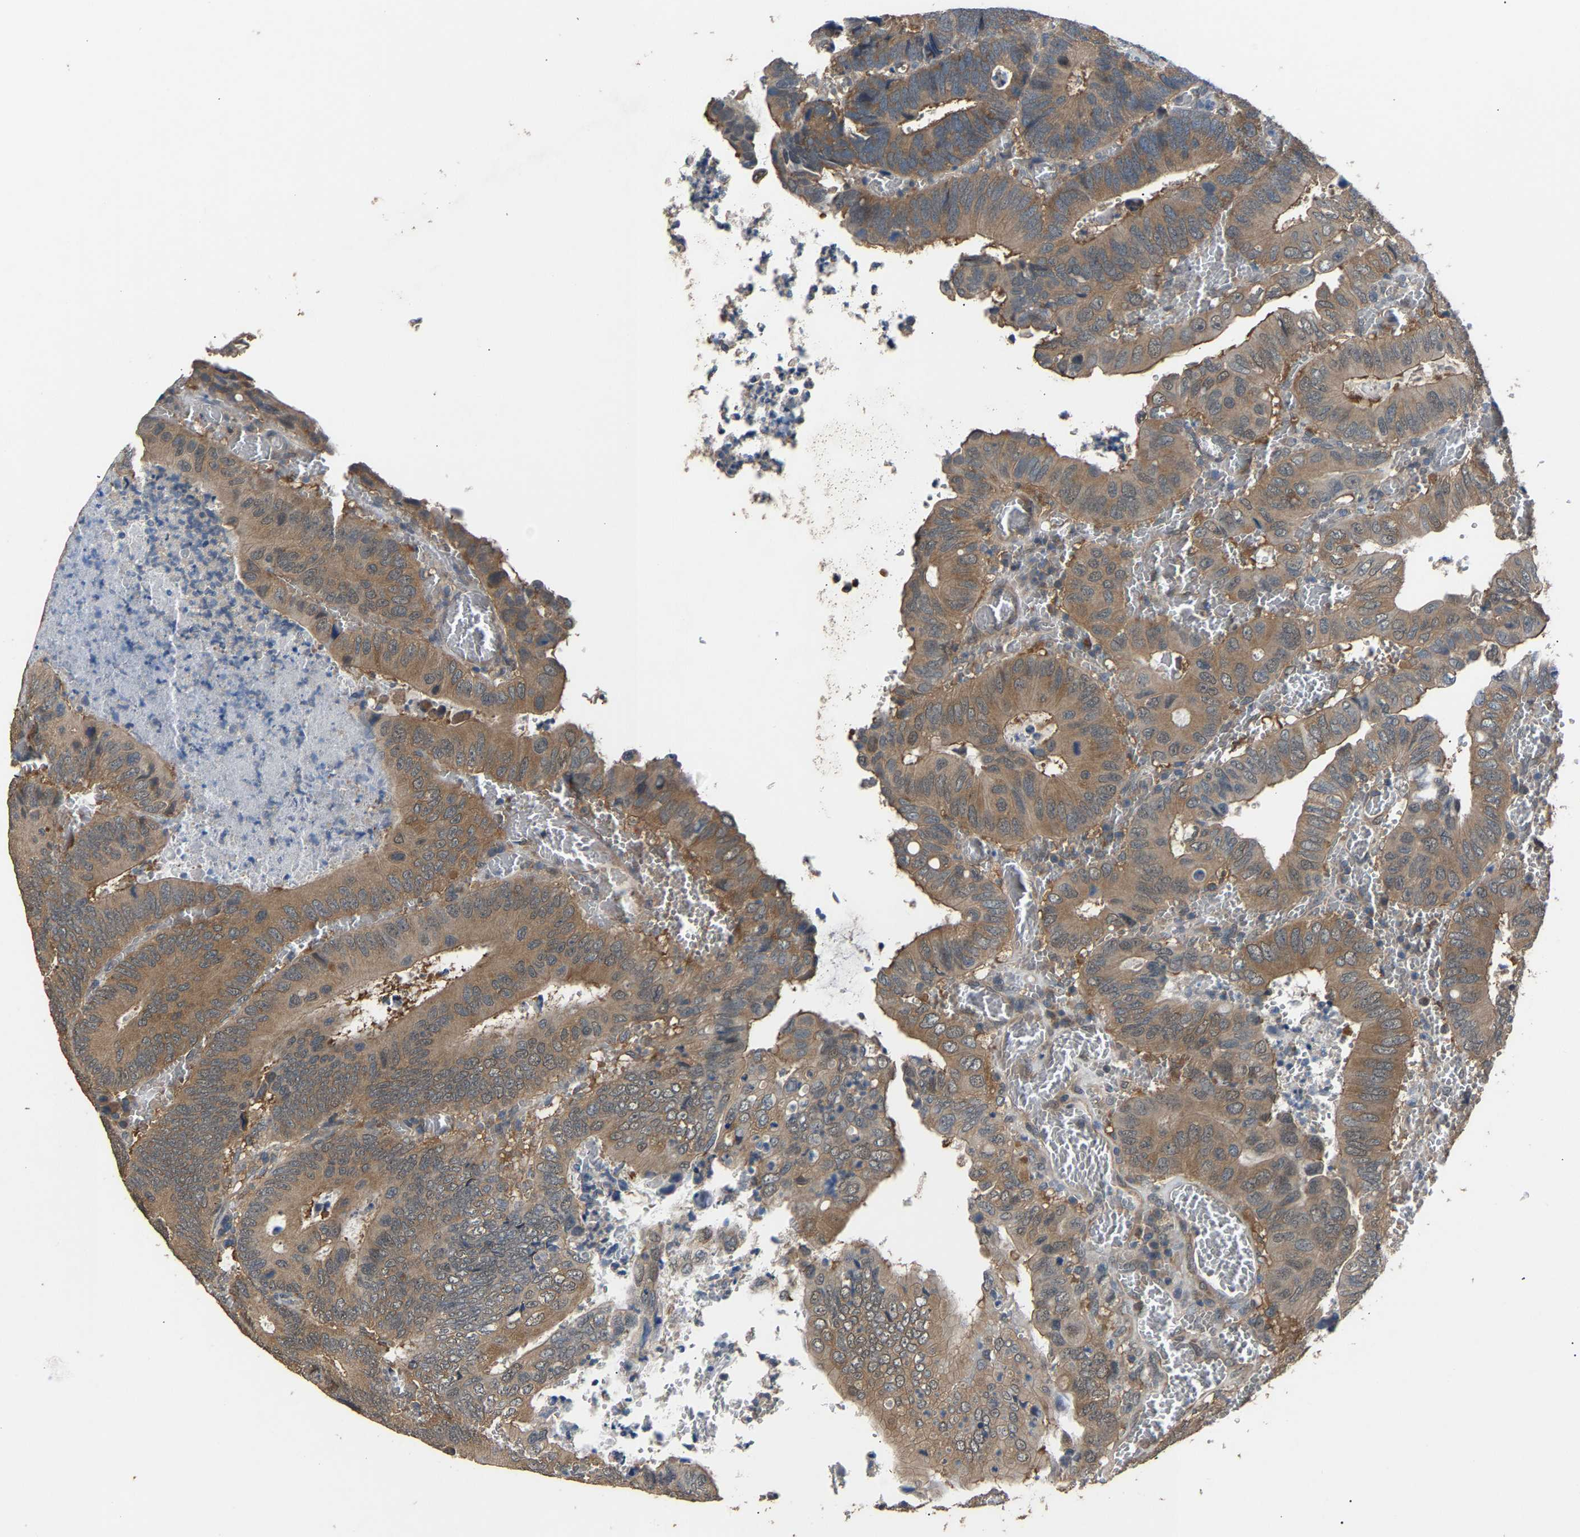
{"staining": {"intensity": "moderate", "quantity": ">75%", "location": "cytoplasmic/membranous"}, "tissue": "colorectal cancer", "cell_type": "Tumor cells", "image_type": "cancer", "snomed": [{"axis": "morphology", "description": "Inflammation, NOS"}, {"axis": "morphology", "description": "Adenocarcinoma, NOS"}, {"axis": "topography", "description": "Colon"}], "caption": "This is a histology image of immunohistochemistry (IHC) staining of adenocarcinoma (colorectal), which shows moderate expression in the cytoplasmic/membranous of tumor cells.", "gene": "ABCC9", "patient": {"sex": "male", "age": 72}}